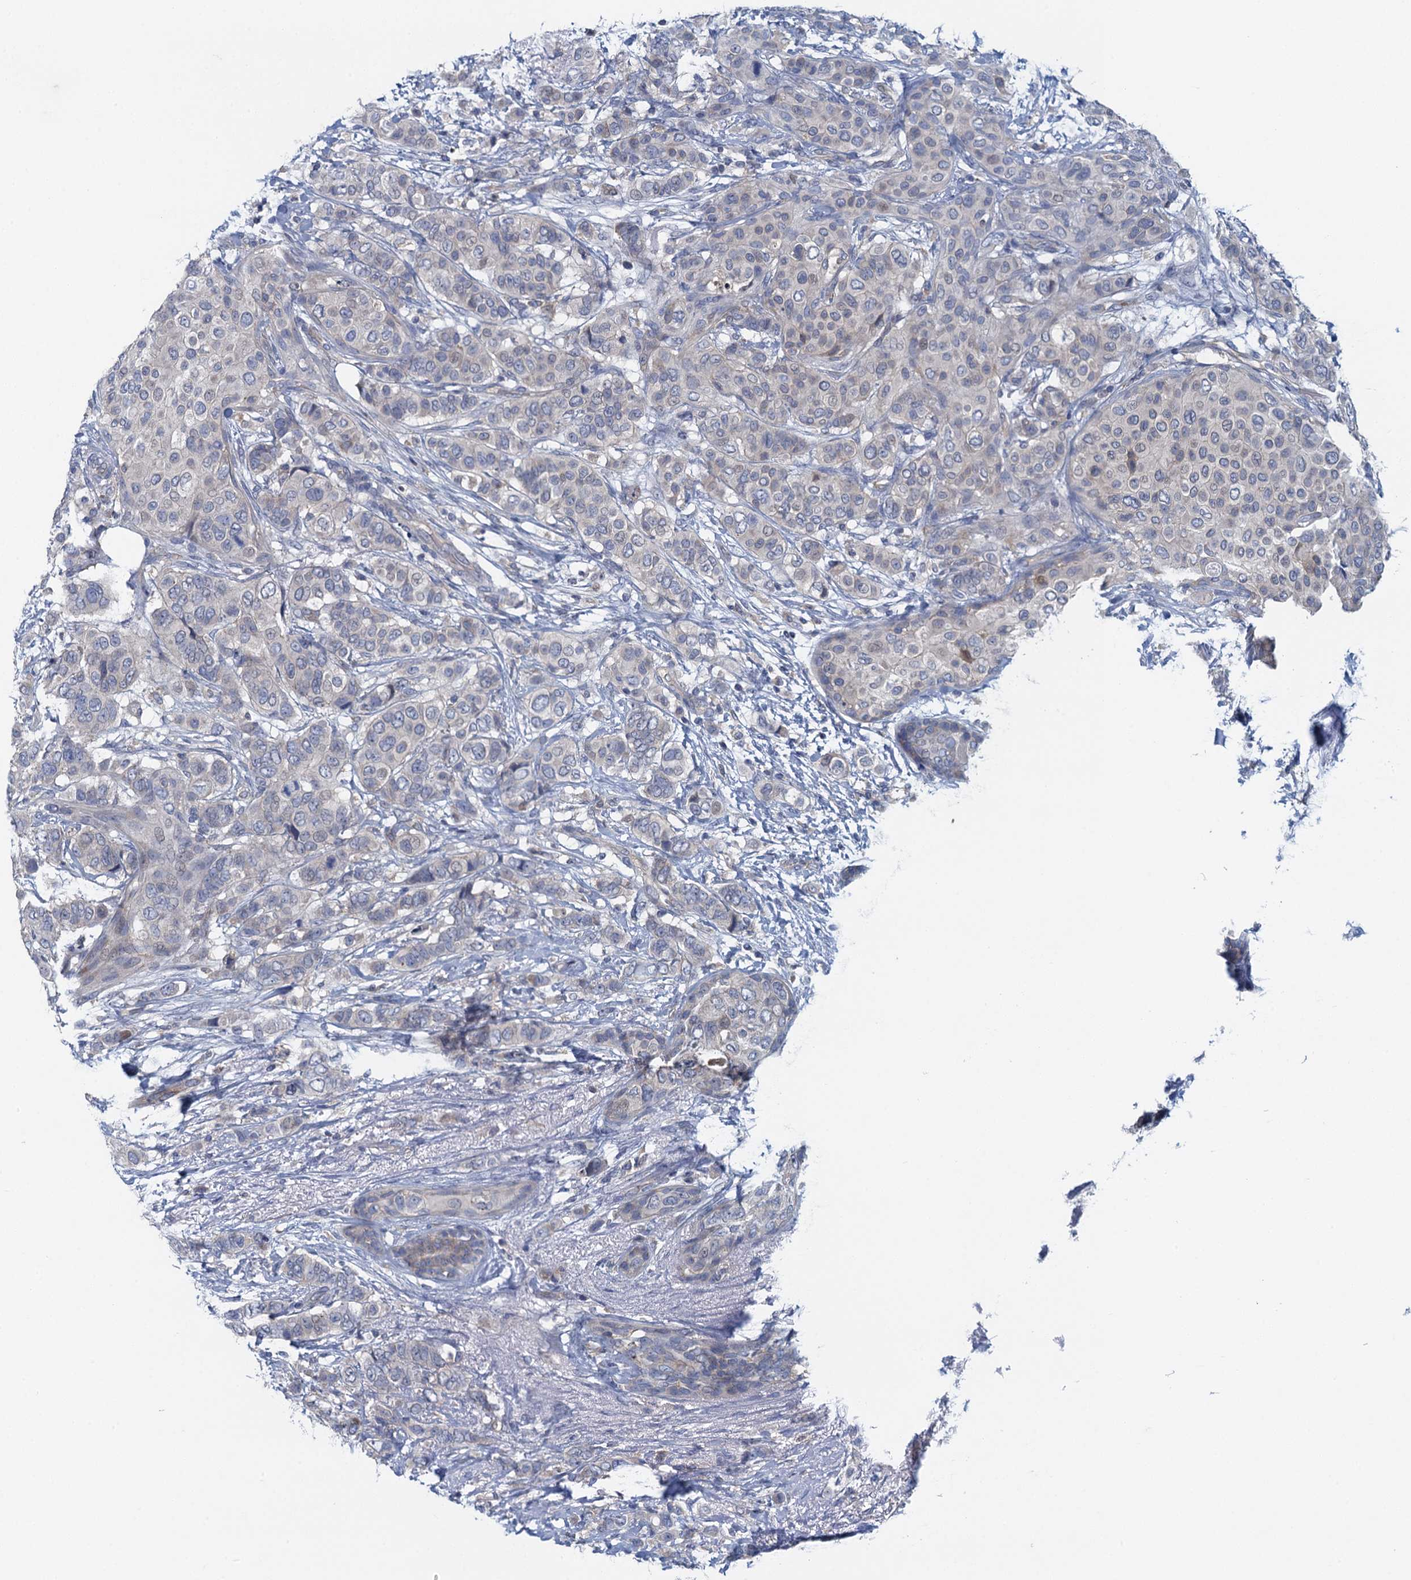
{"staining": {"intensity": "negative", "quantity": "none", "location": "none"}, "tissue": "breast cancer", "cell_type": "Tumor cells", "image_type": "cancer", "snomed": [{"axis": "morphology", "description": "Lobular carcinoma"}, {"axis": "topography", "description": "Breast"}], "caption": "Lobular carcinoma (breast) was stained to show a protein in brown. There is no significant positivity in tumor cells.", "gene": "NCKAP1L", "patient": {"sex": "female", "age": 51}}